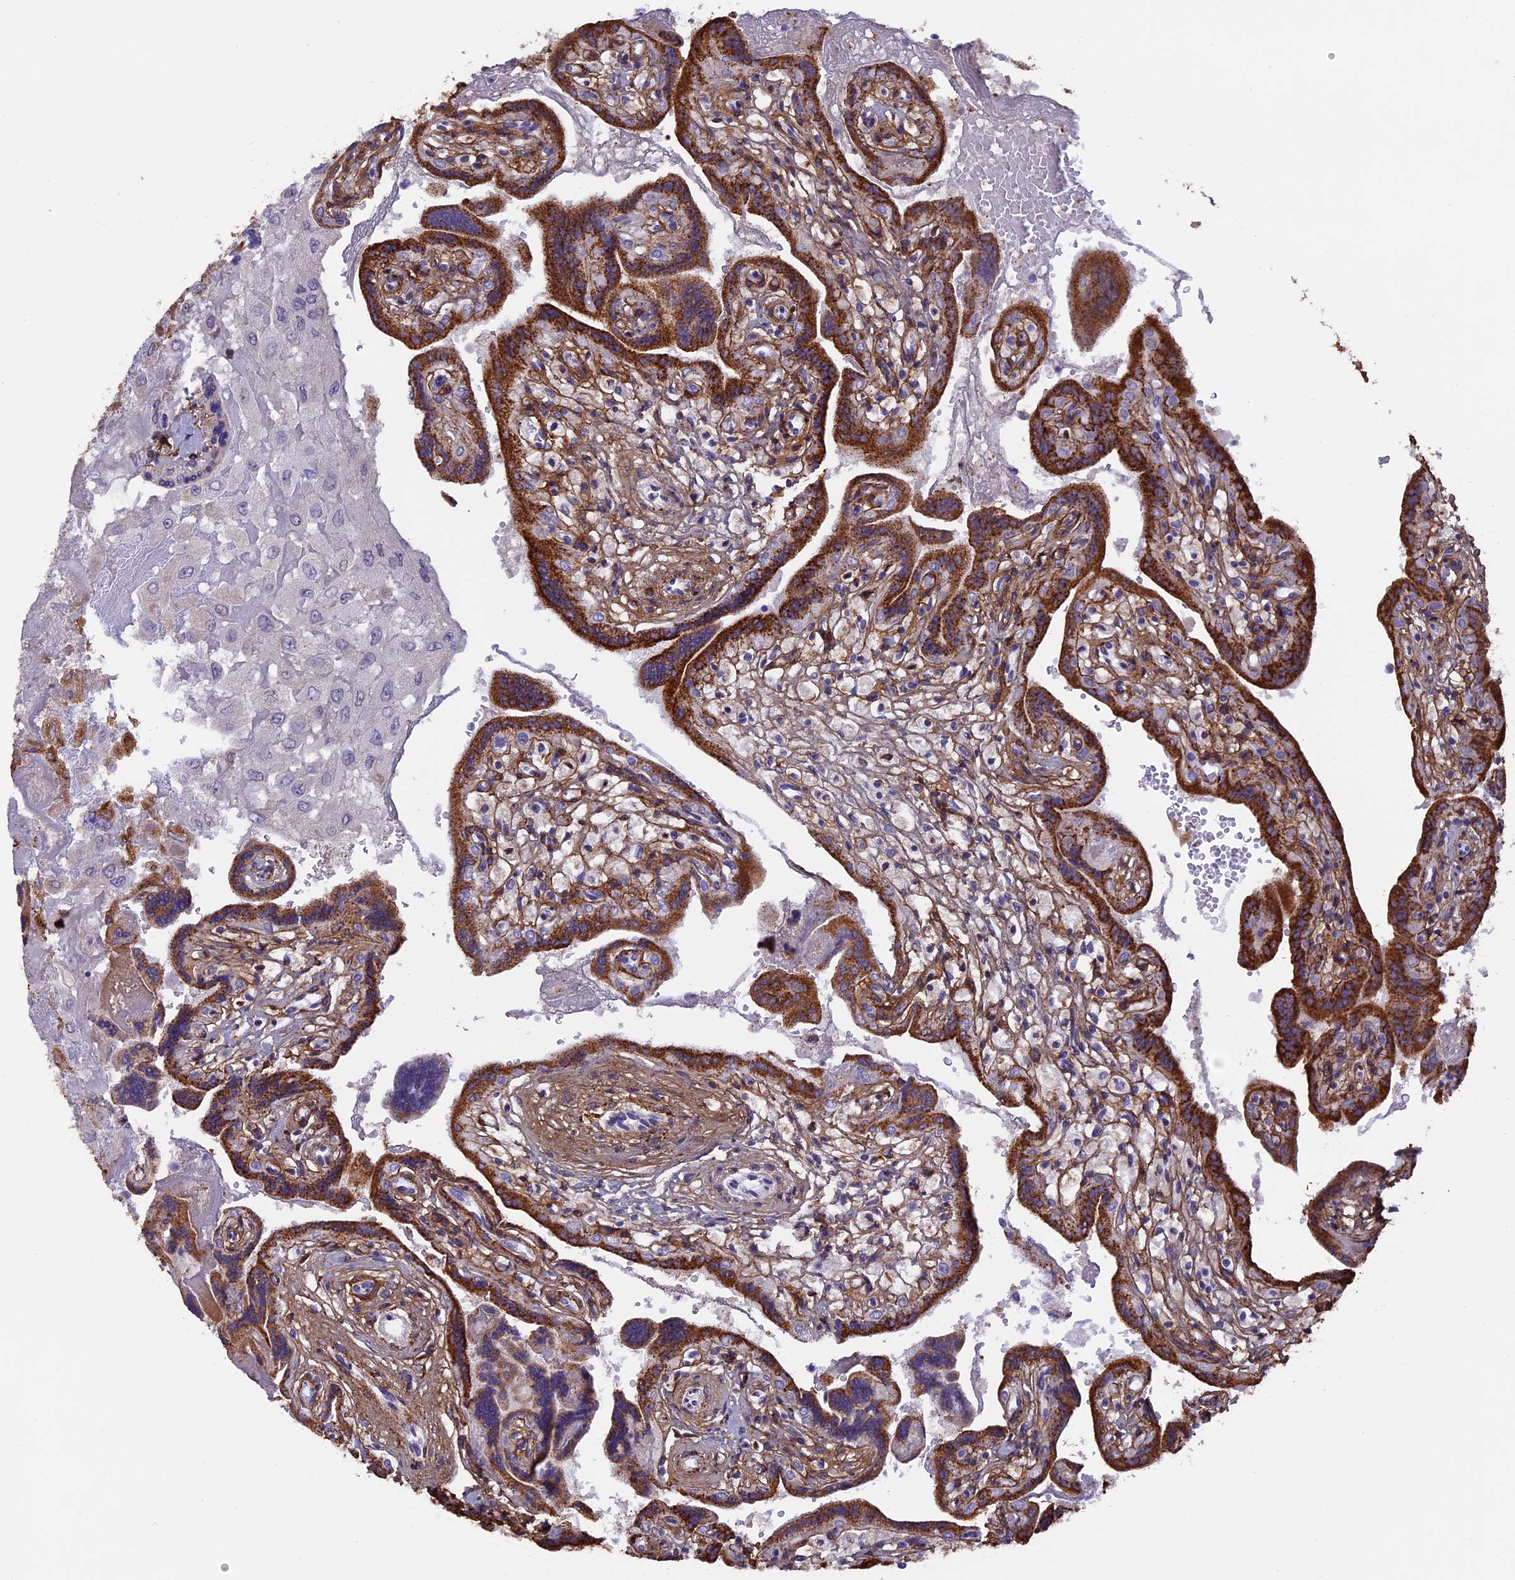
{"staining": {"intensity": "negative", "quantity": "none", "location": "none"}, "tissue": "placenta", "cell_type": "Decidual cells", "image_type": "normal", "snomed": [{"axis": "morphology", "description": "Normal tissue, NOS"}, {"axis": "topography", "description": "Placenta"}], "caption": "This is an immunohistochemistry histopathology image of benign human placenta. There is no positivity in decidual cells.", "gene": "COL4A3", "patient": {"sex": "female", "age": 37}}